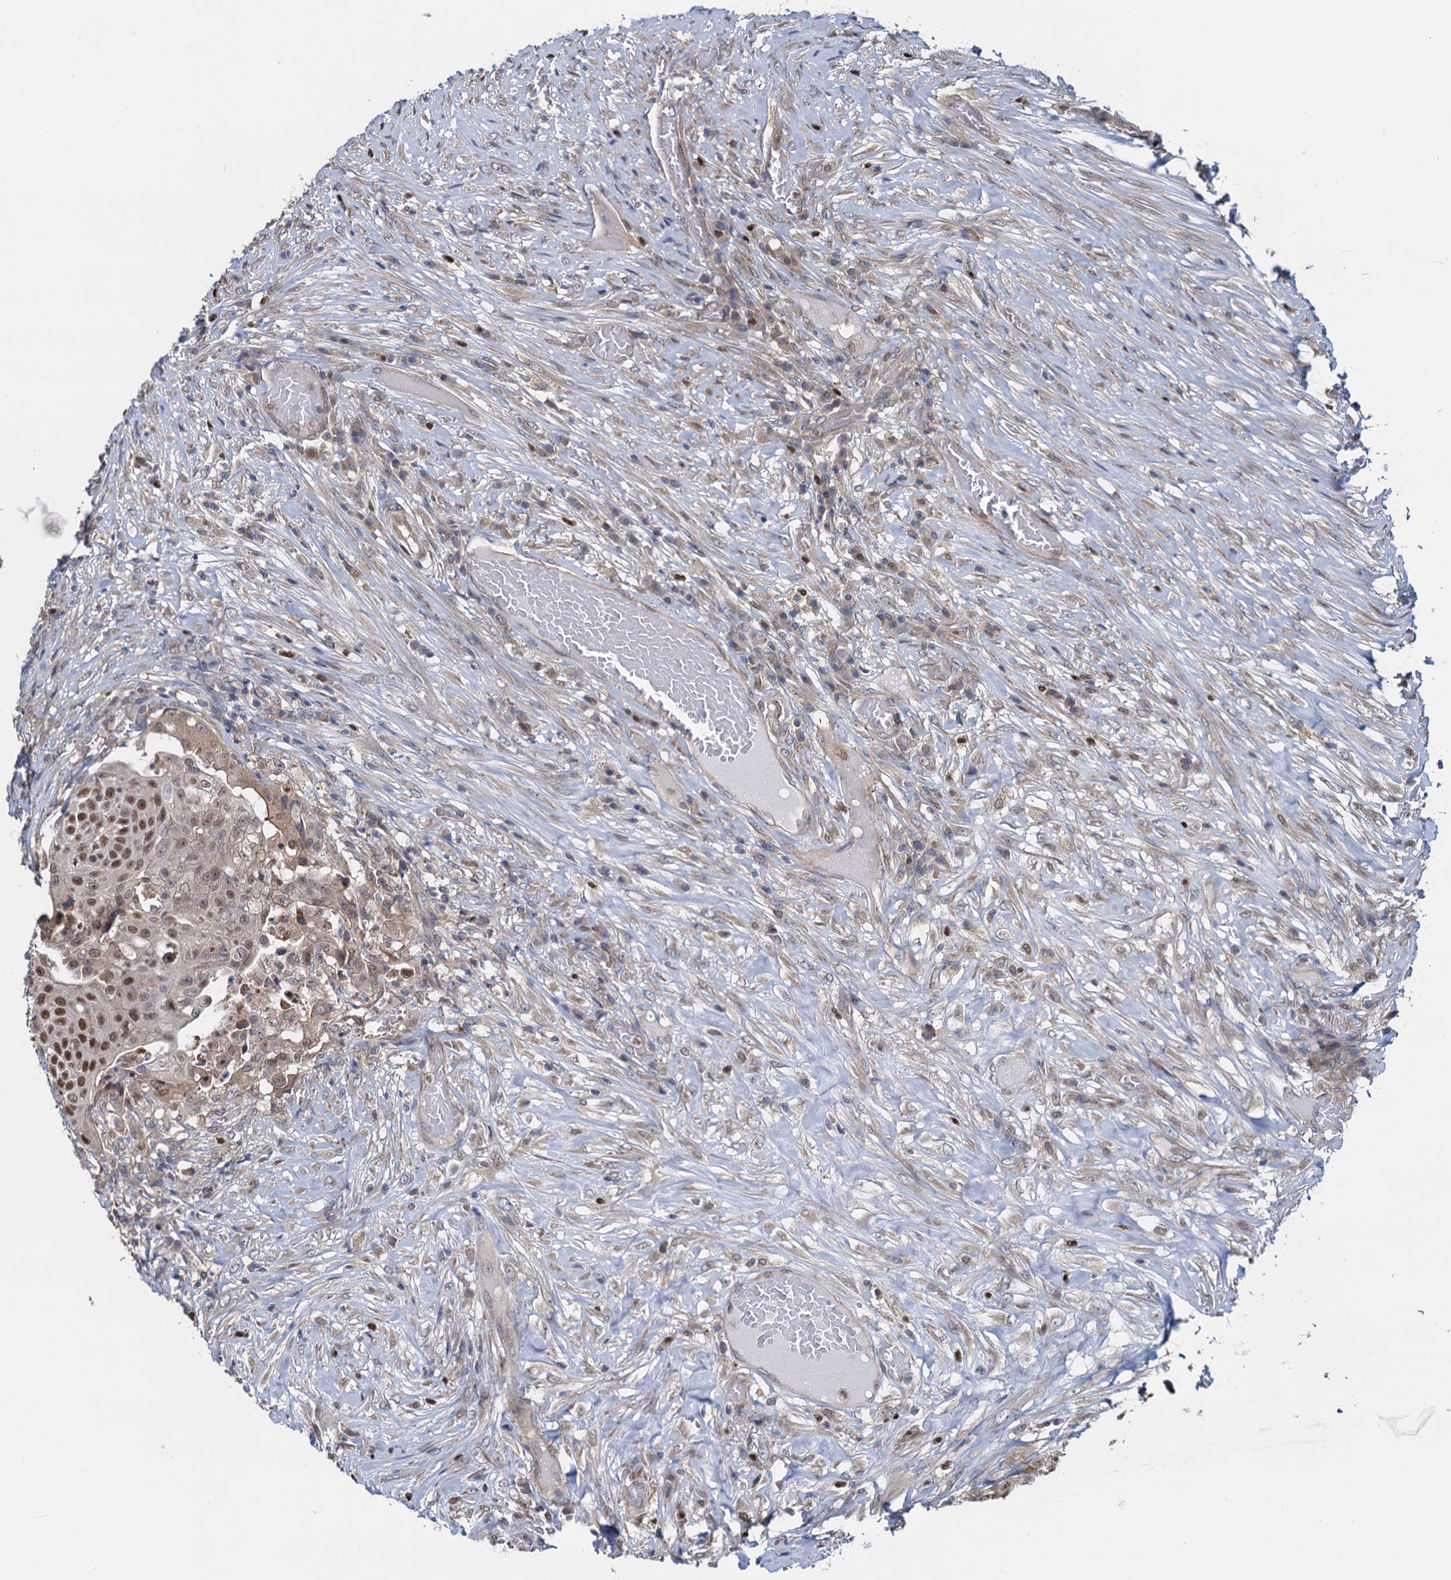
{"staining": {"intensity": "moderate", "quantity": ">75%", "location": "nuclear"}, "tissue": "urothelial cancer", "cell_type": "Tumor cells", "image_type": "cancer", "snomed": [{"axis": "morphology", "description": "Urothelial carcinoma, High grade"}, {"axis": "topography", "description": "Urinary bladder"}], "caption": "A medium amount of moderate nuclear staining is seen in approximately >75% of tumor cells in urothelial cancer tissue.", "gene": "RNF125", "patient": {"sex": "female", "age": 63}}